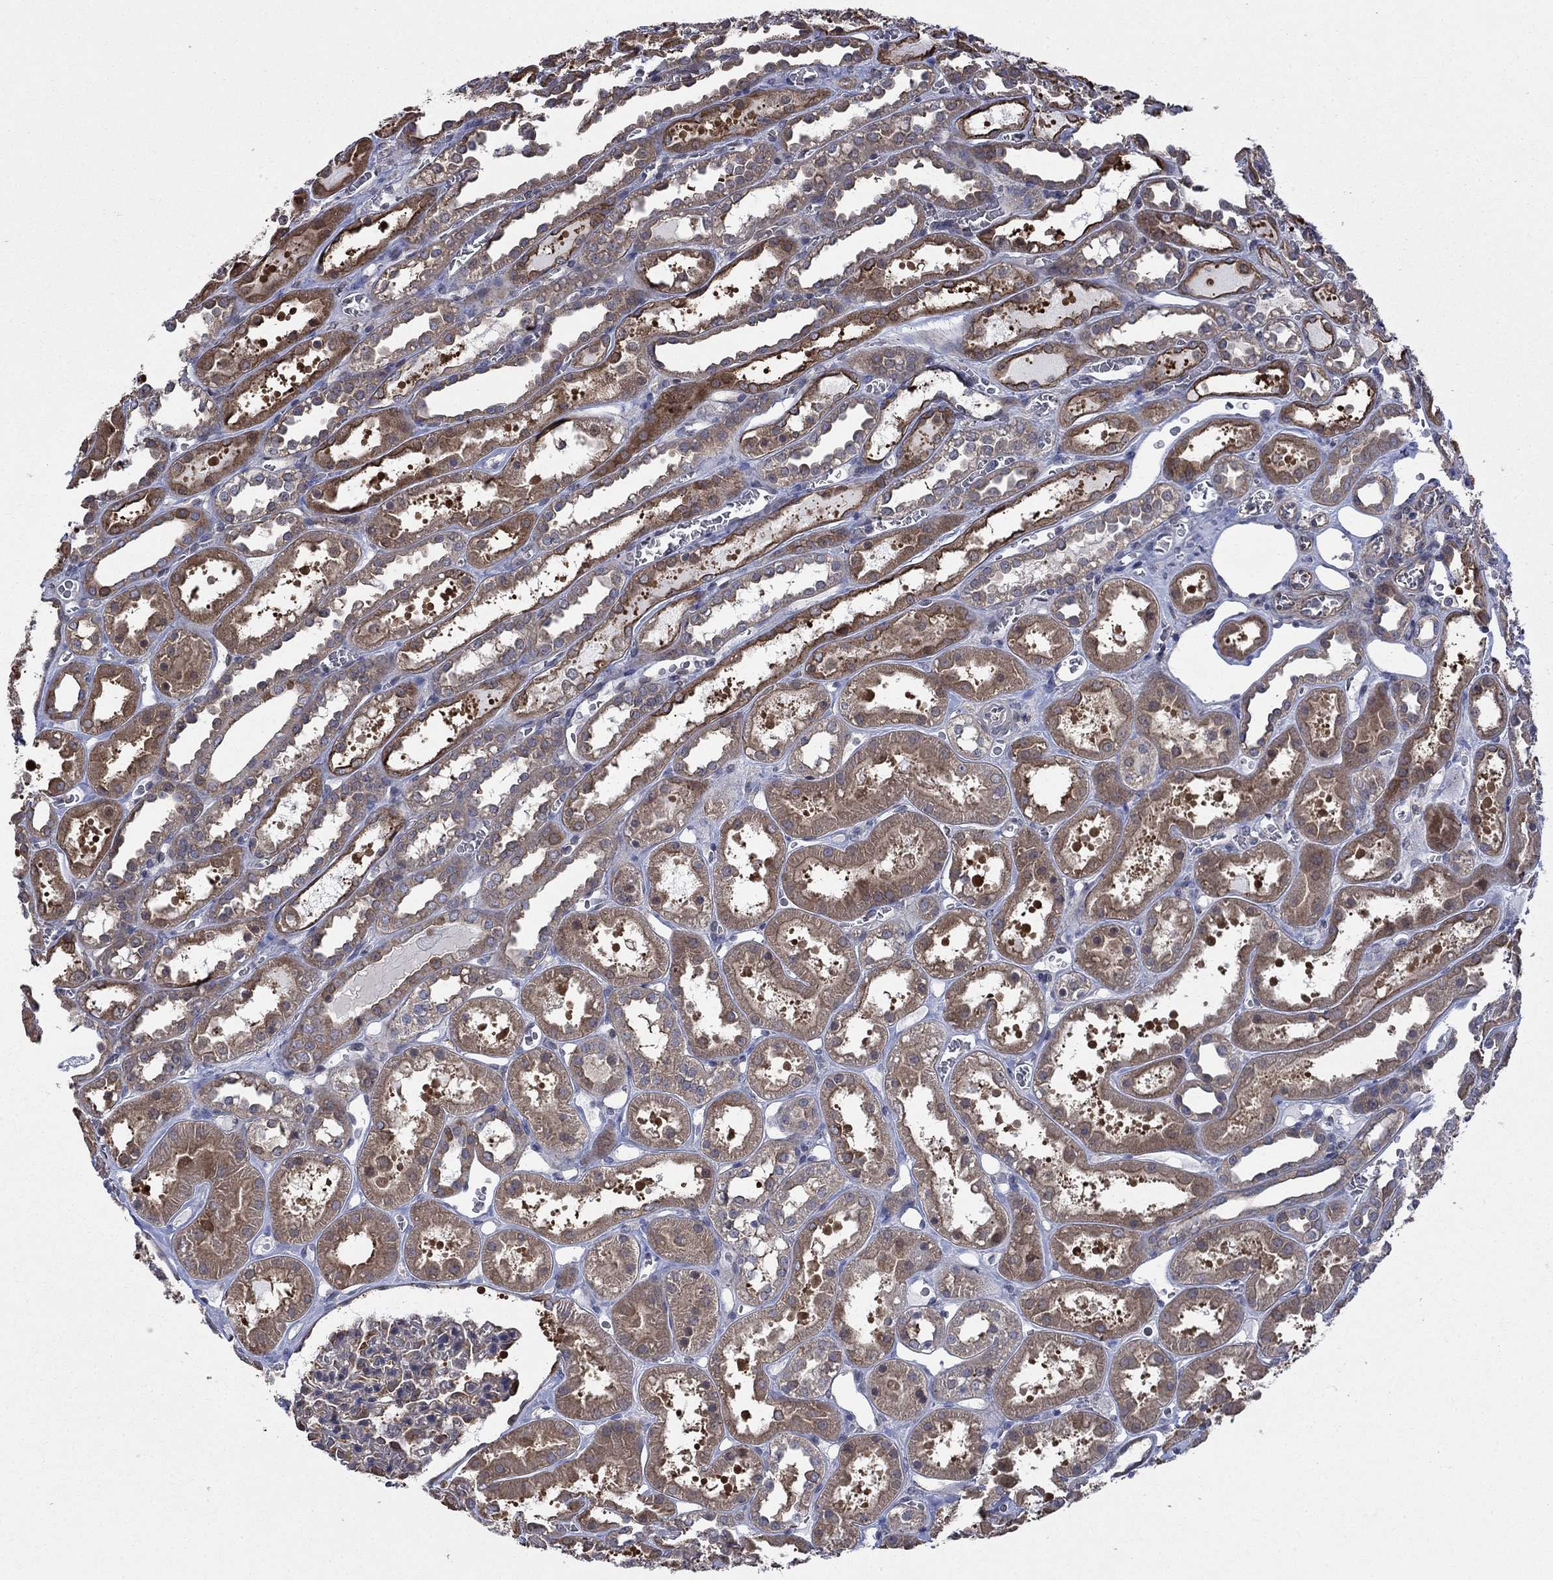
{"staining": {"intensity": "moderate", "quantity": "<25%", "location": "cytoplasmic/membranous"}, "tissue": "kidney", "cell_type": "Cells in glomeruli", "image_type": "normal", "snomed": [{"axis": "morphology", "description": "Normal tissue, NOS"}, {"axis": "topography", "description": "Kidney"}], "caption": "Kidney stained for a protein displays moderate cytoplasmic/membranous positivity in cells in glomeruli.", "gene": "PDZD2", "patient": {"sex": "female", "age": 41}}